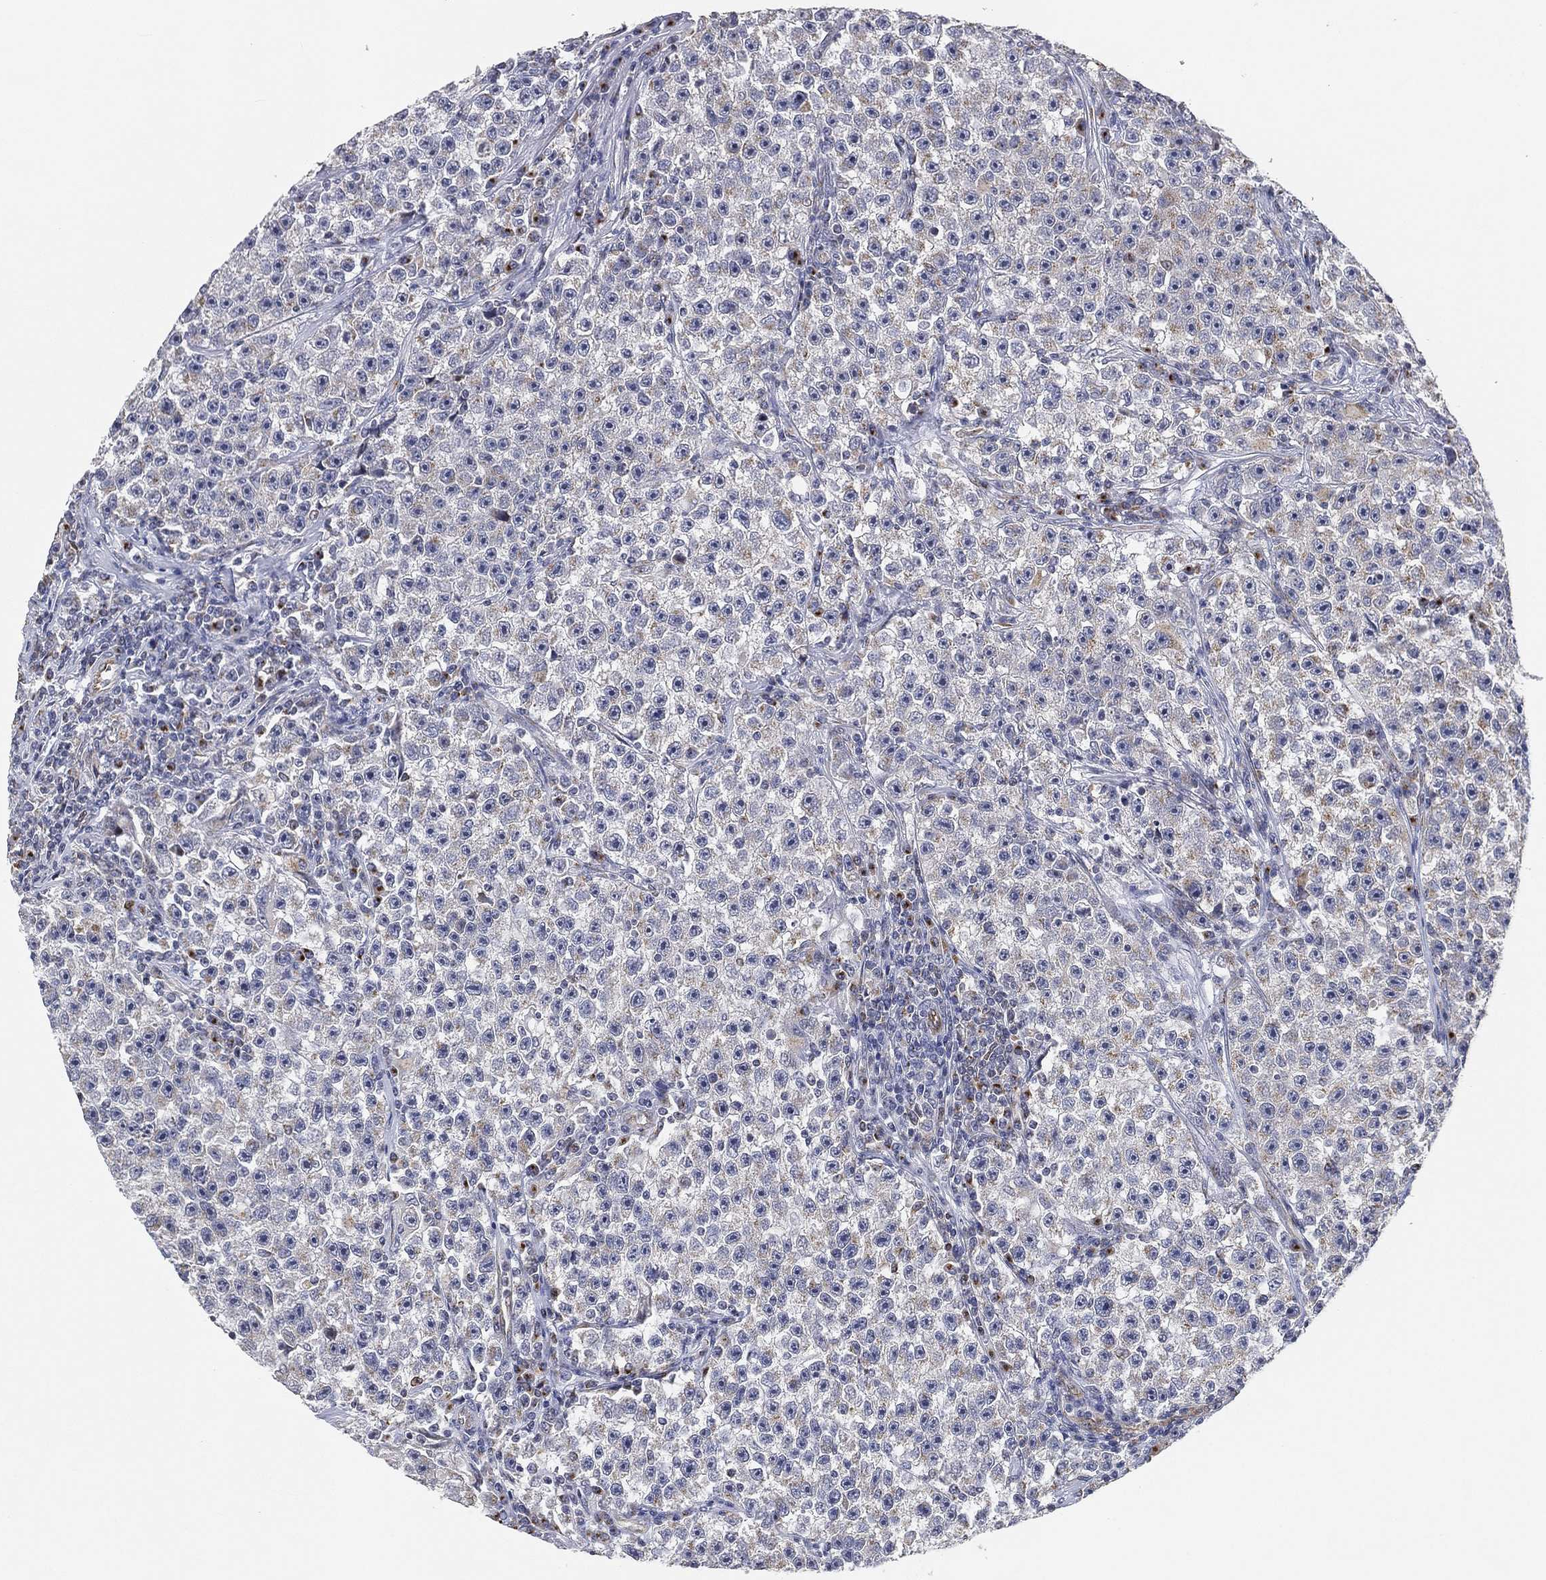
{"staining": {"intensity": "moderate", "quantity": "25%-75%", "location": "cytoplasmic/membranous"}, "tissue": "testis cancer", "cell_type": "Tumor cells", "image_type": "cancer", "snomed": [{"axis": "morphology", "description": "Seminoma, NOS"}, {"axis": "topography", "description": "Testis"}], "caption": "Immunohistochemical staining of human testis cancer (seminoma) displays moderate cytoplasmic/membranous protein staining in about 25%-75% of tumor cells.", "gene": "TICAM1", "patient": {"sex": "male", "age": 22}}